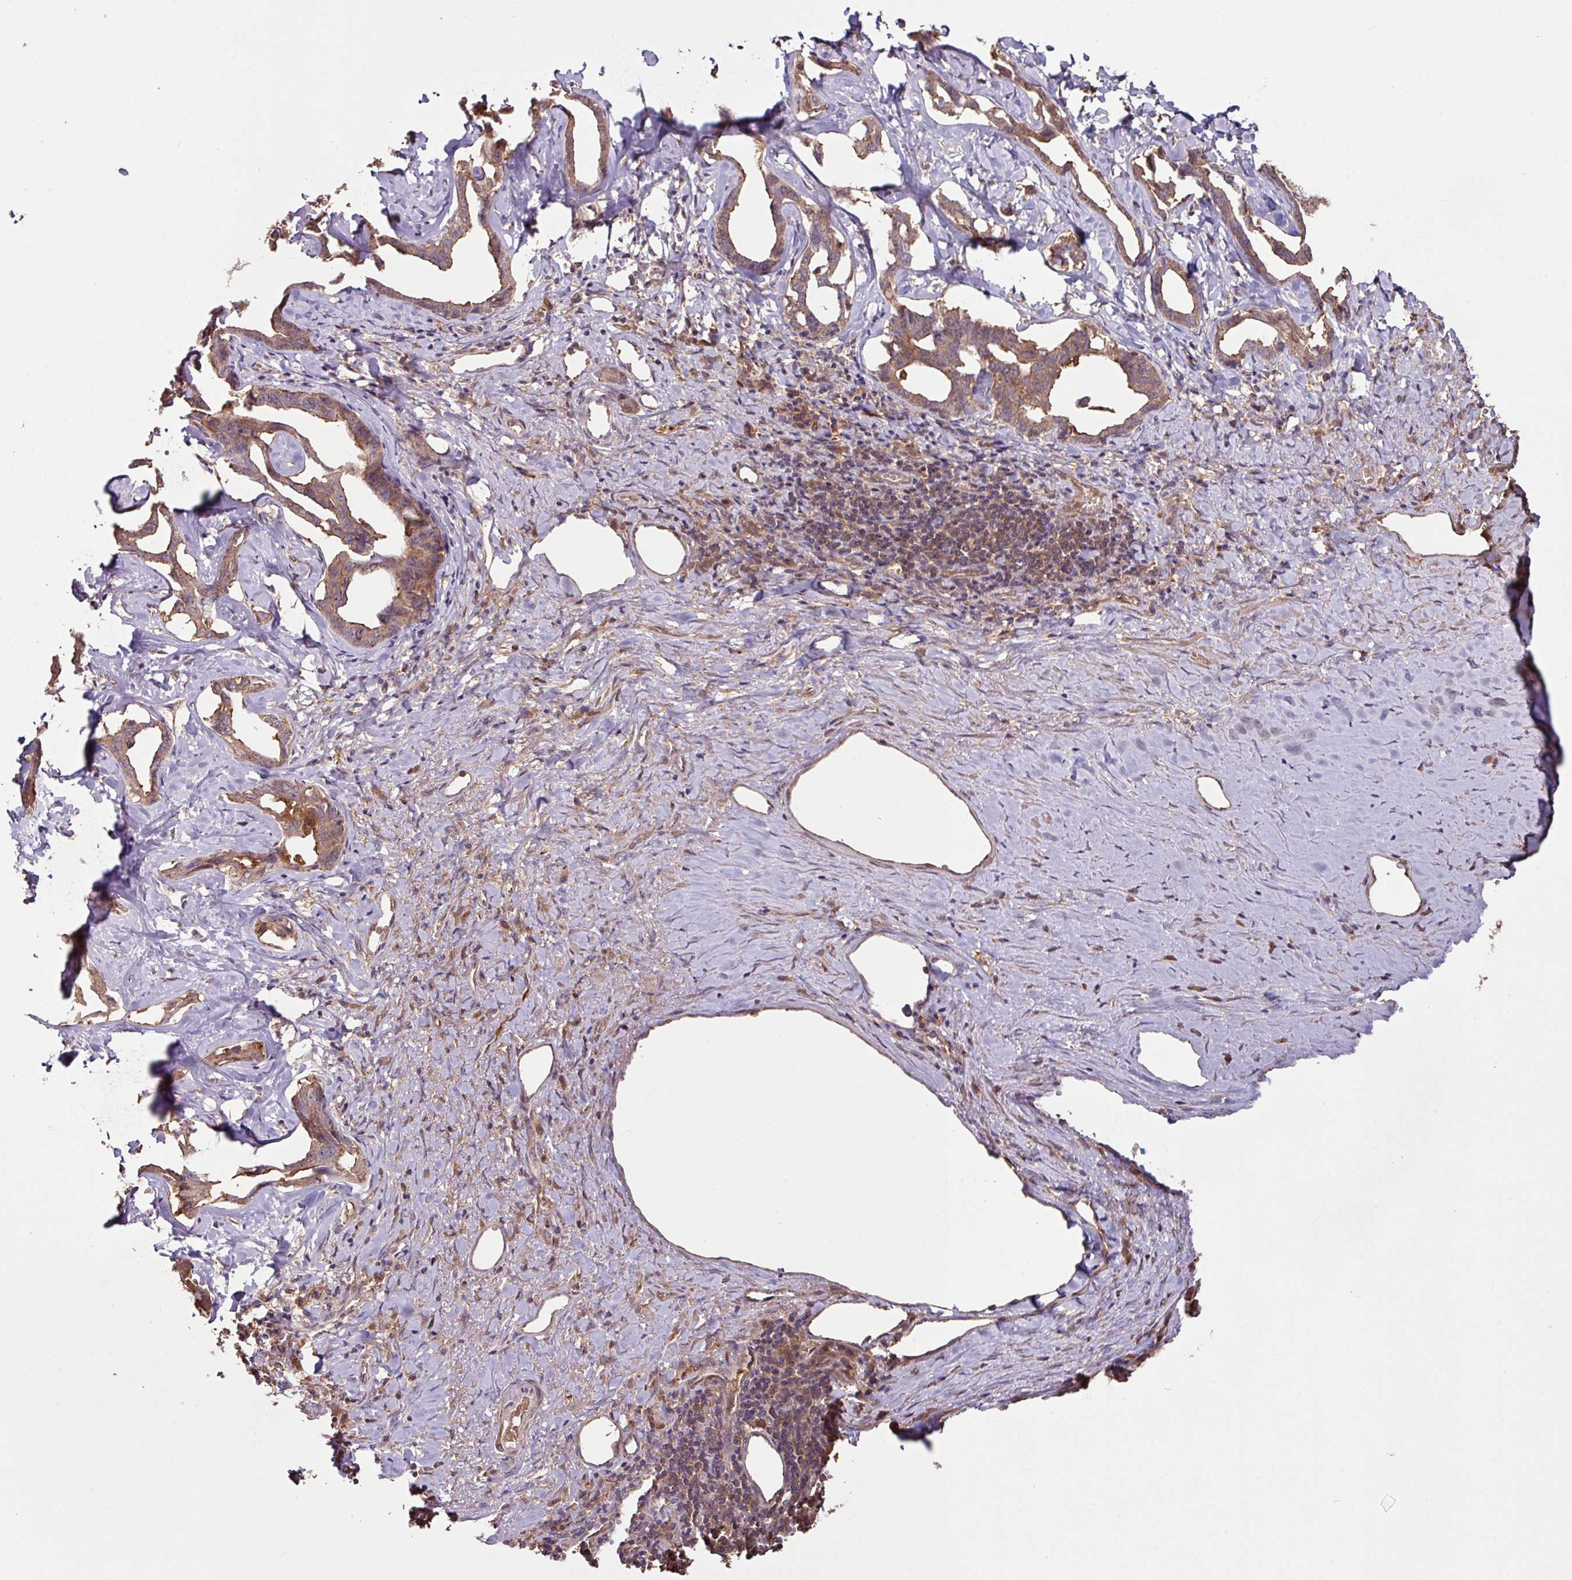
{"staining": {"intensity": "moderate", "quantity": ">75%", "location": "cytoplasmic/membranous"}, "tissue": "liver cancer", "cell_type": "Tumor cells", "image_type": "cancer", "snomed": [{"axis": "morphology", "description": "Cholangiocarcinoma"}, {"axis": "topography", "description": "Liver"}], "caption": "High-power microscopy captured an IHC micrograph of cholangiocarcinoma (liver), revealing moderate cytoplasmic/membranous staining in about >75% of tumor cells.", "gene": "GNPDA1", "patient": {"sex": "male", "age": 59}}